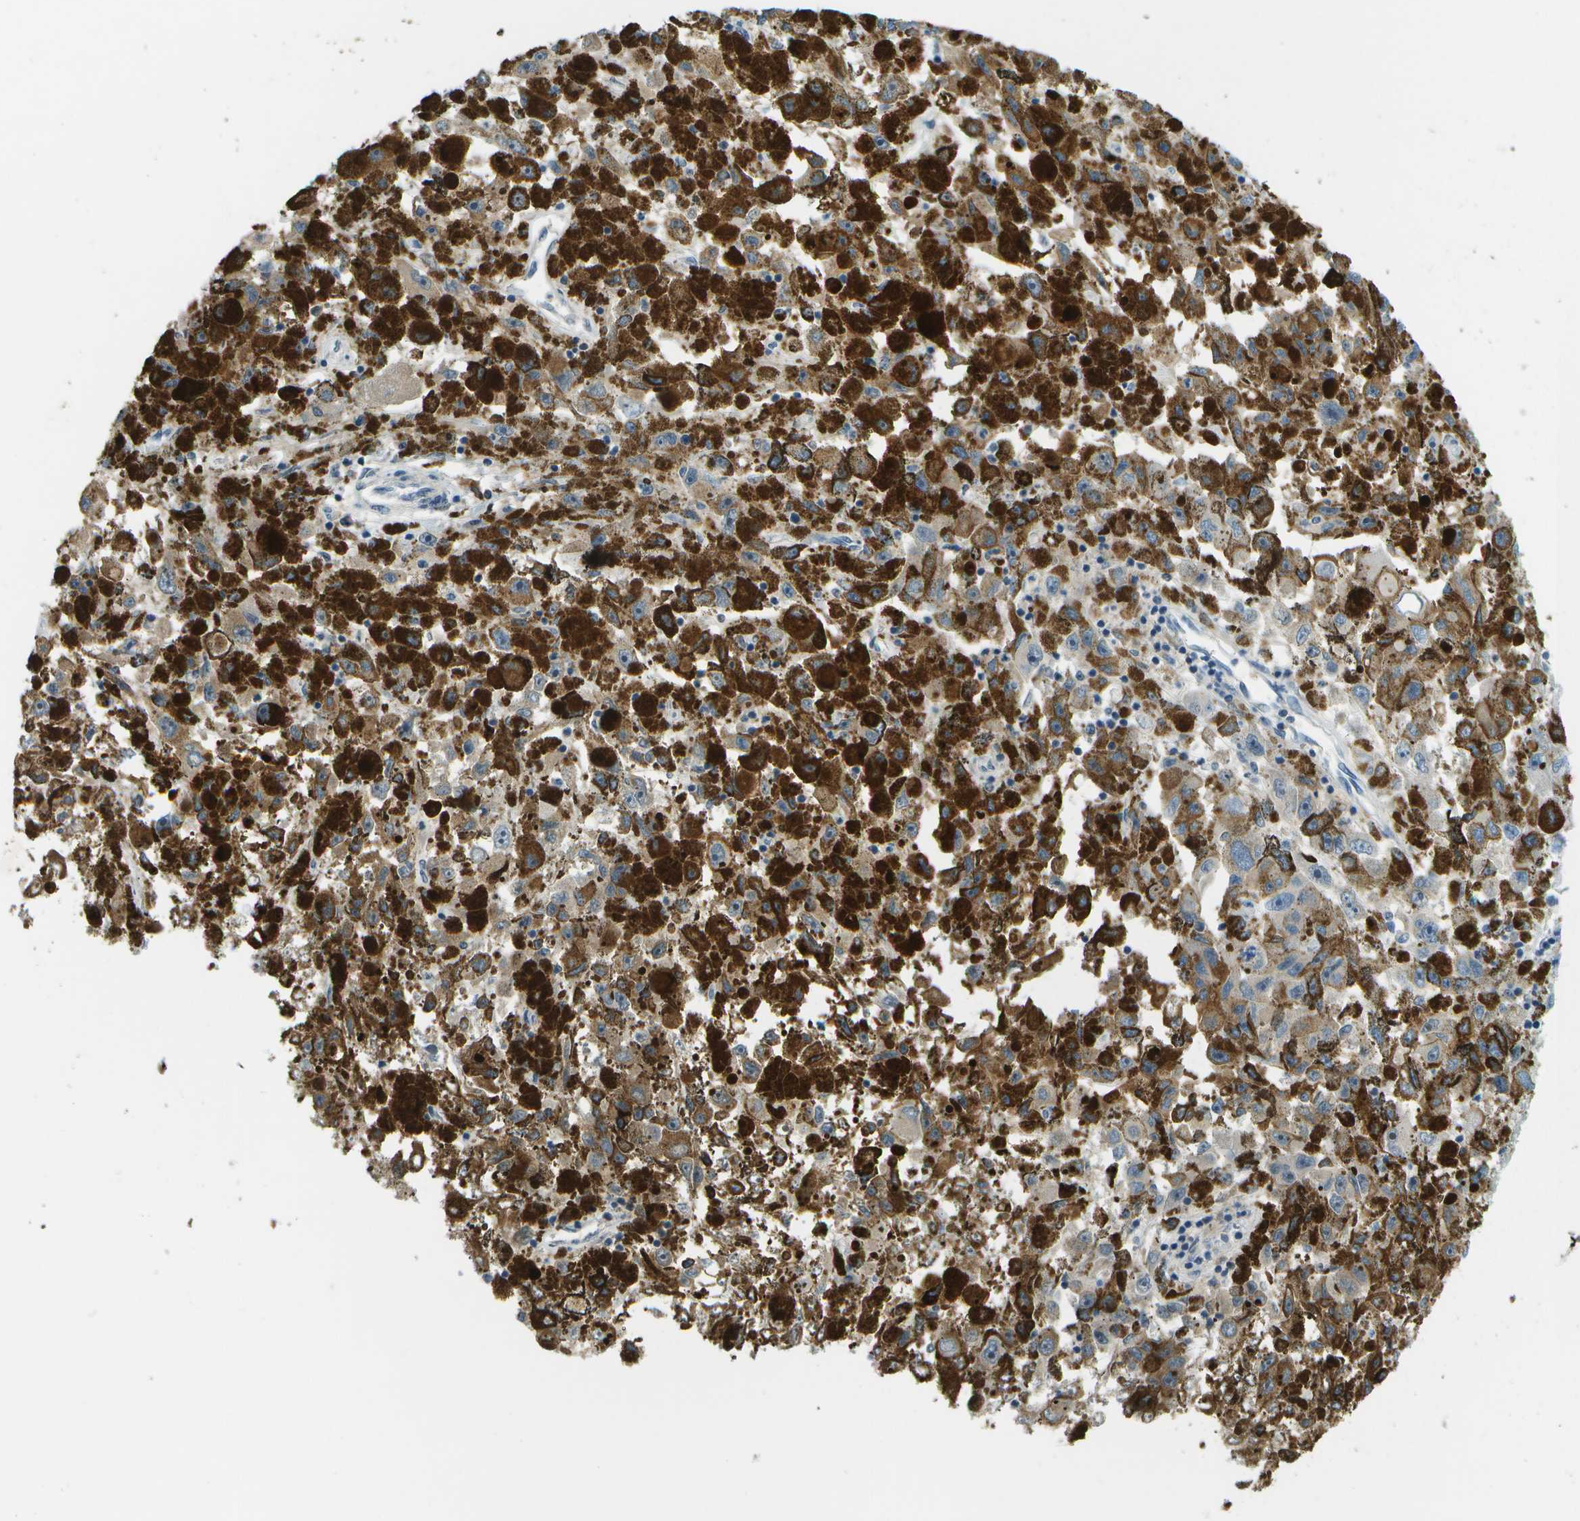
{"staining": {"intensity": "moderate", "quantity": ">75%", "location": "cytoplasmic/membranous"}, "tissue": "melanoma", "cell_type": "Tumor cells", "image_type": "cancer", "snomed": [{"axis": "morphology", "description": "Malignant melanoma, NOS"}, {"axis": "topography", "description": "Skin"}], "caption": "Moderate cytoplasmic/membranous protein staining is present in about >75% of tumor cells in malignant melanoma.", "gene": "CDH23", "patient": {"sex": "female", "age": 104}}